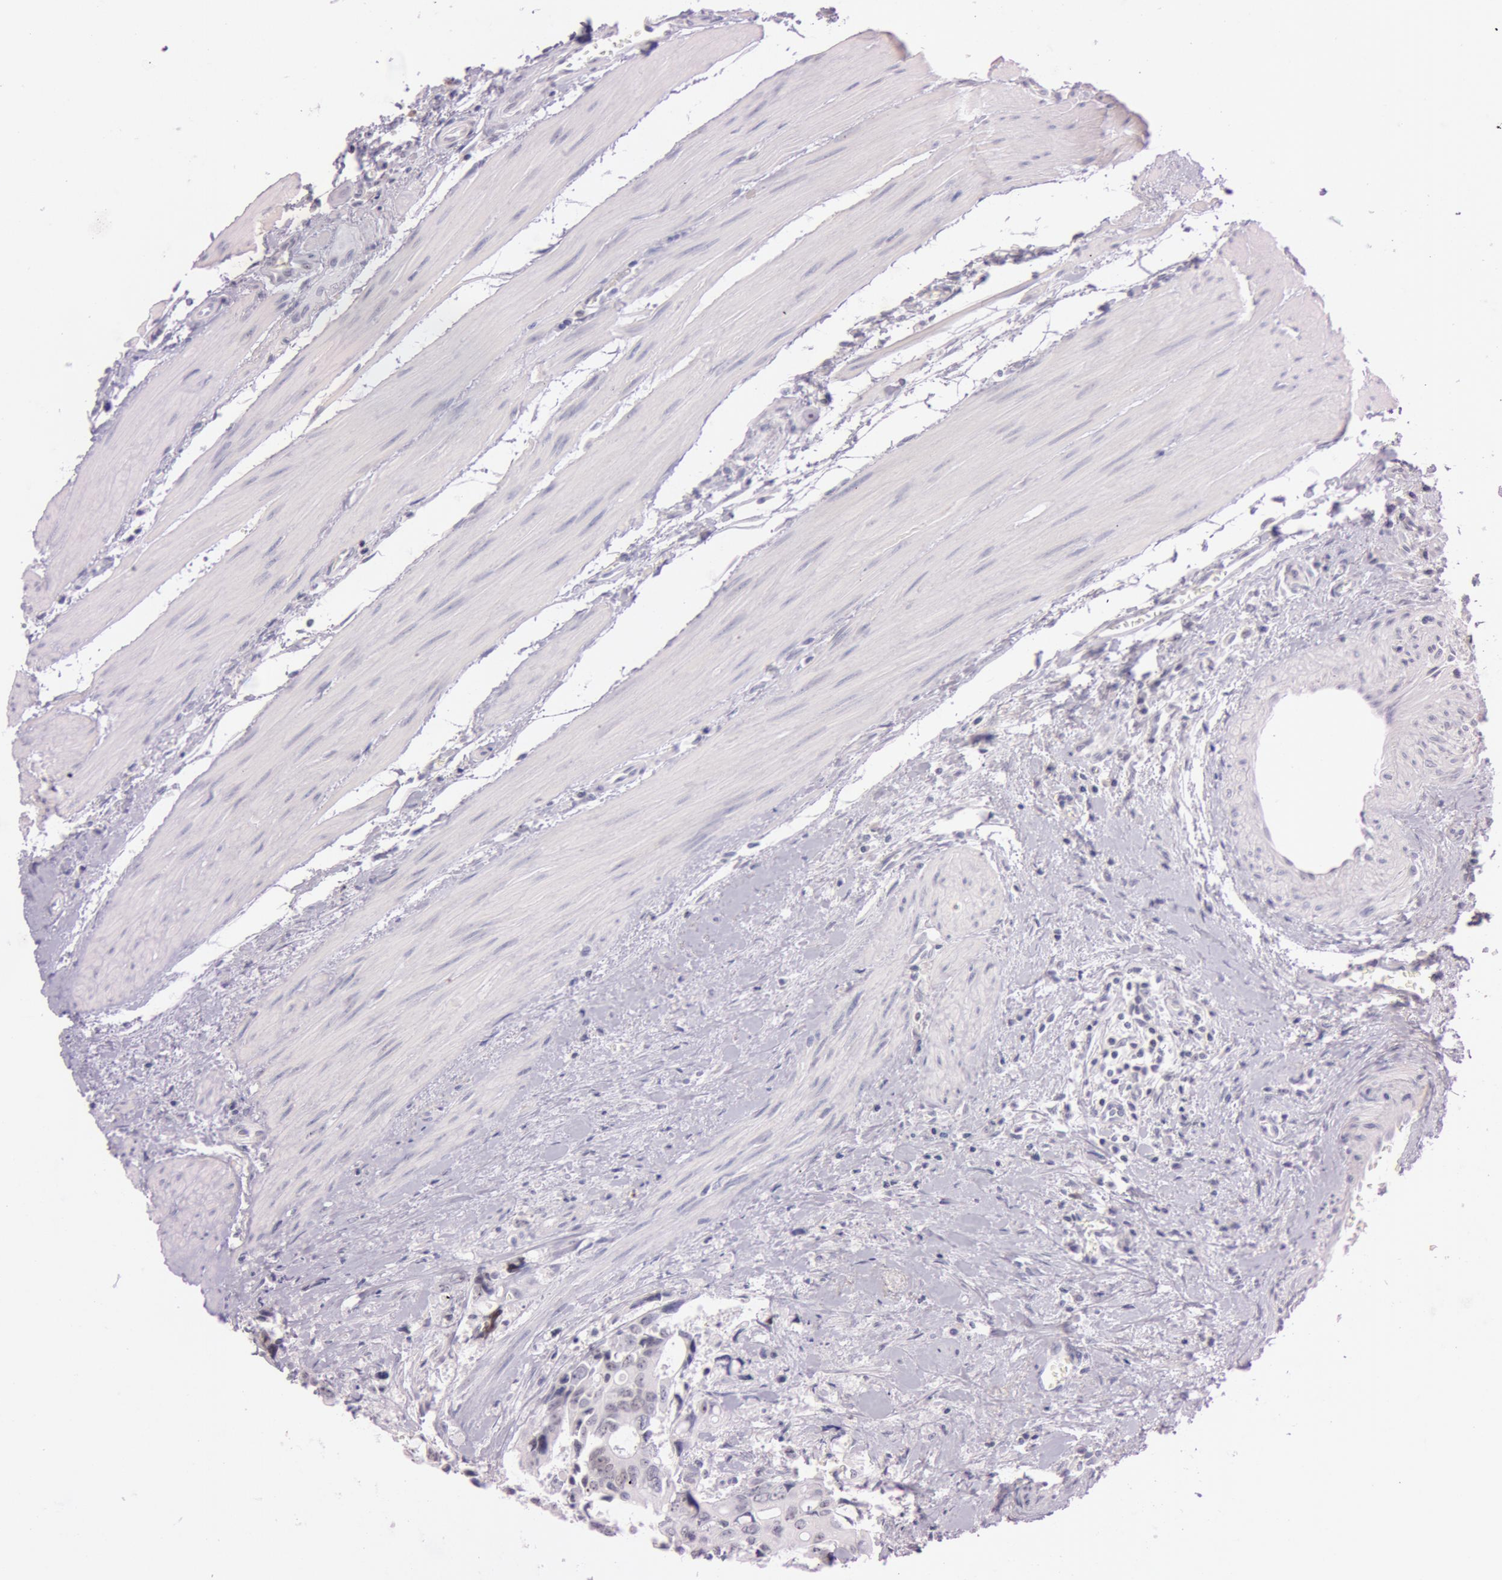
{"staining": {"intensity": "moderate", "quantity": "<25%", "location": "nuclear"}, "tissue": "colorectal cancer", "cell_type": "Tumor cells", "image_type": "cancer", "snomed": [{"axis": "morphology", "description": "Adenocarcinoma, NOS"}, {"axis": "topography", "description": "Rectum"}], "caption": "Immunohistochemical staining of colorectal adenocarcinoma shows moderate nuclear protein staining in about <25% of tumor cells.", "gene": "FBL", "patient": {"sex": "male", "age": 76}}